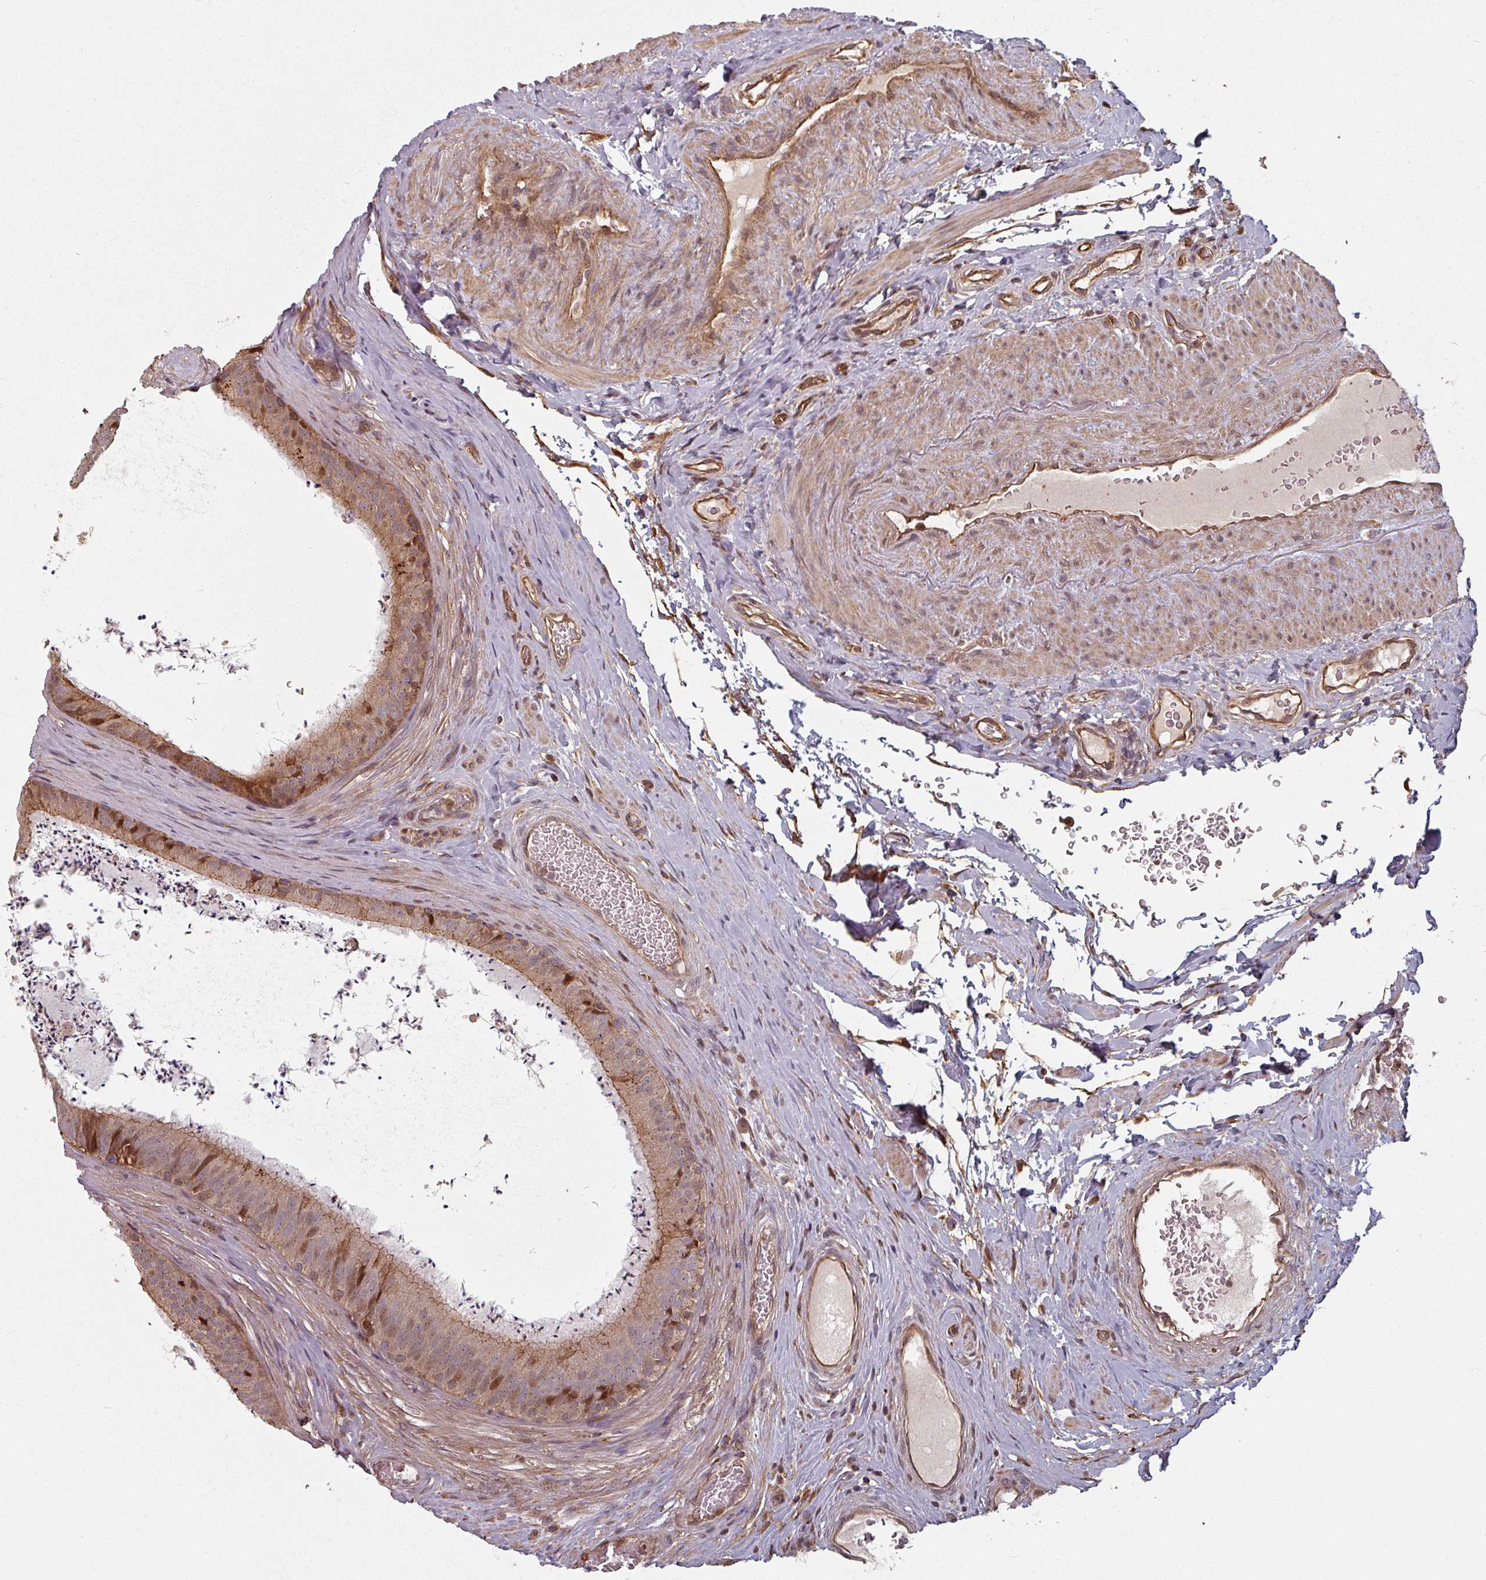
{"staining": {"intensity": "moderate", "quantity": ">75%", "location": "cytoplasmic/membranous,nuclear"}, "tissue": "epididymis", "cell_type": "Glandular cells", "image_type": "normal", "snomed": [{"axis": "morphology", "description": "Normal tissue, NOS"}, {"axis": "topography", "description": "Testis"}, {"axis": "topography", "description": "Epididymis"}], "caption": "IHC micrograph of normal epididymis stained for a protein (brown), which exhibits medium levels of moderate cytoplasmic/membranous,nuclear expression in about >75% of glandular cells.", "gene": "EID1", "patient": {"sex": "male", "age": 41}}